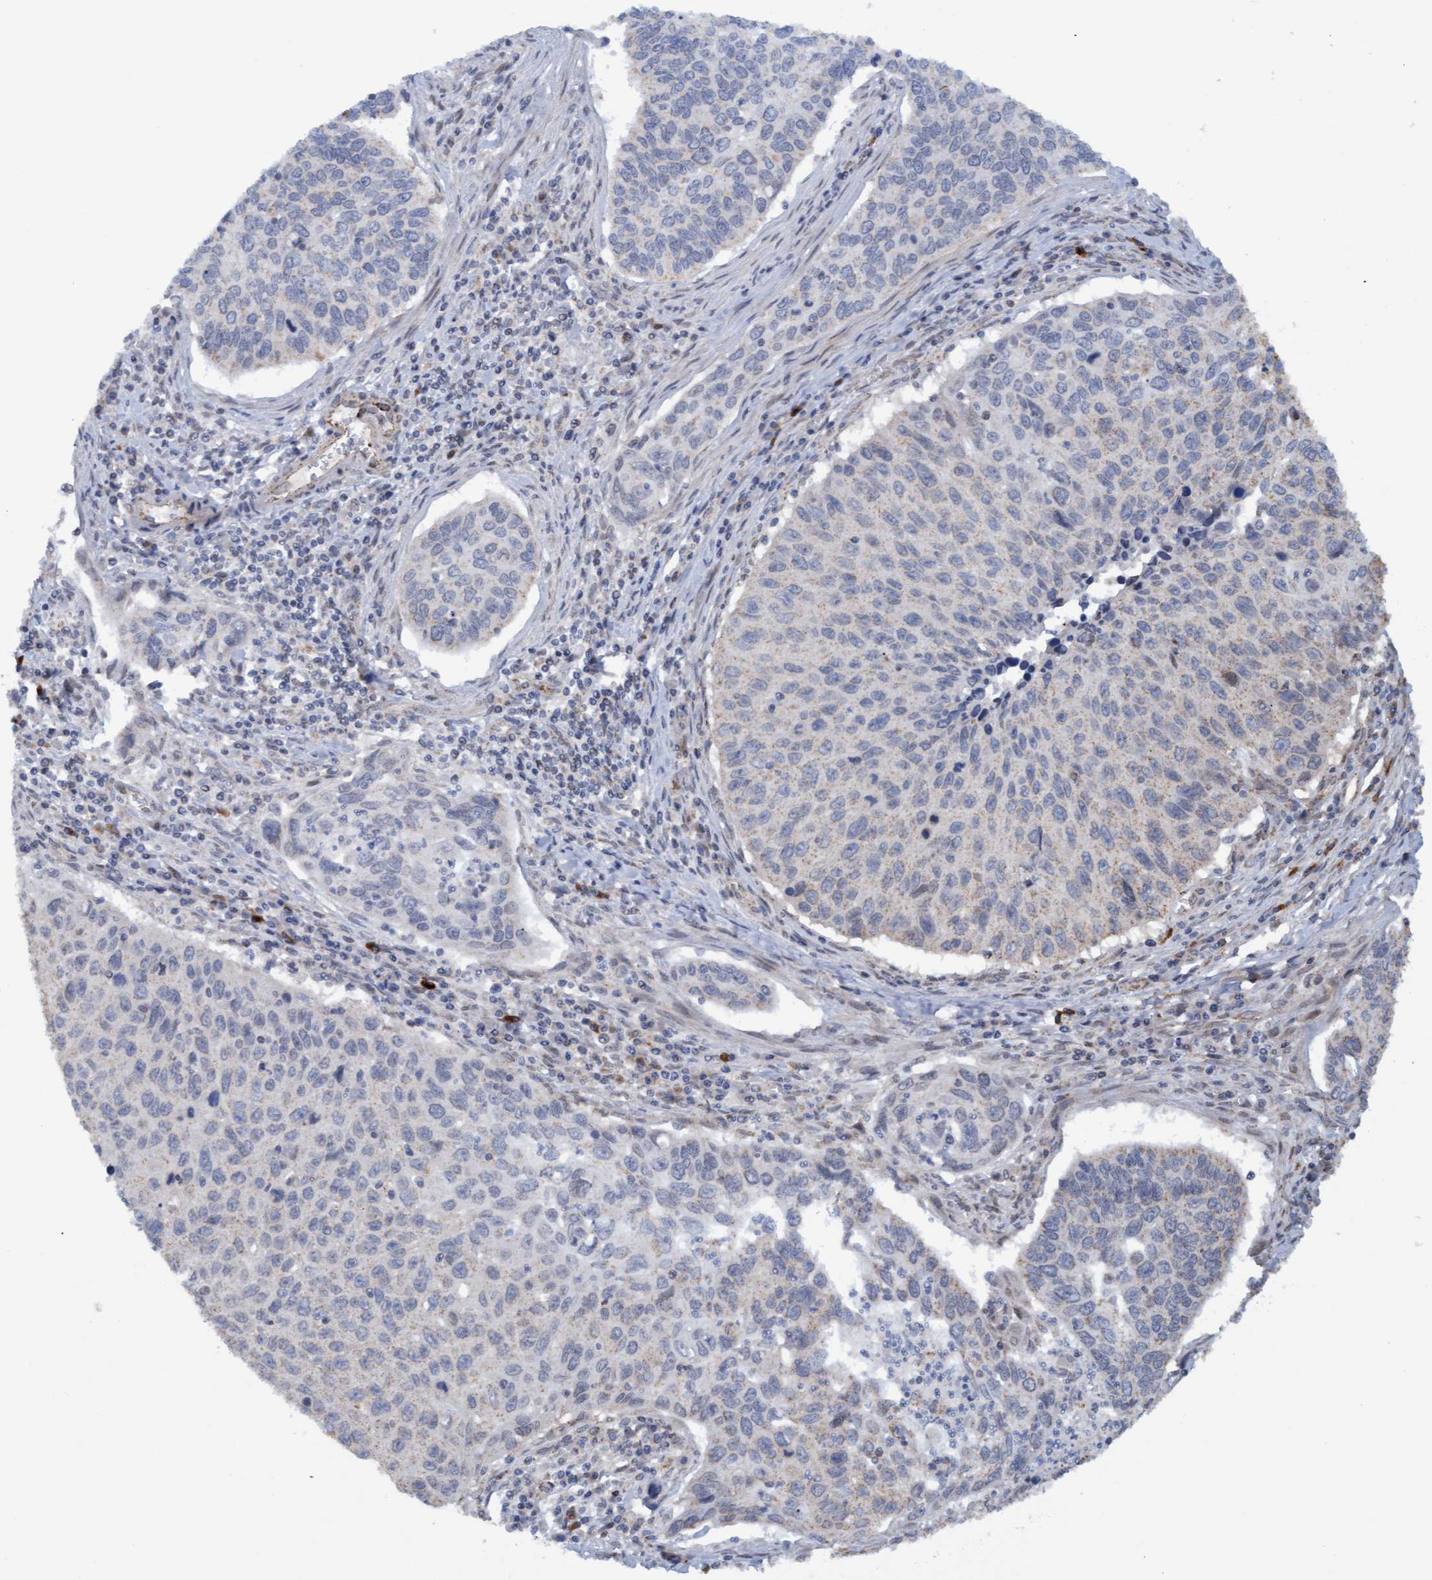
{"staining": {"intensity": "negative", "quantity": "none", "location": "none"}, "tissue": "cervical cancer", "cell_type": "Tumor cells", "image_type": "cancer", "snomed": [{"axis": "morphology", "description": "Squamous cell carcinoma, NOS"}, {"axis": "topography", "description": "Cervix"}], "caption": "The photomicrograph shows no significant expression in tumor cells of cervical cancer.", "gene": "MGLL", "patient": {"sex": "female", "age": 53}}